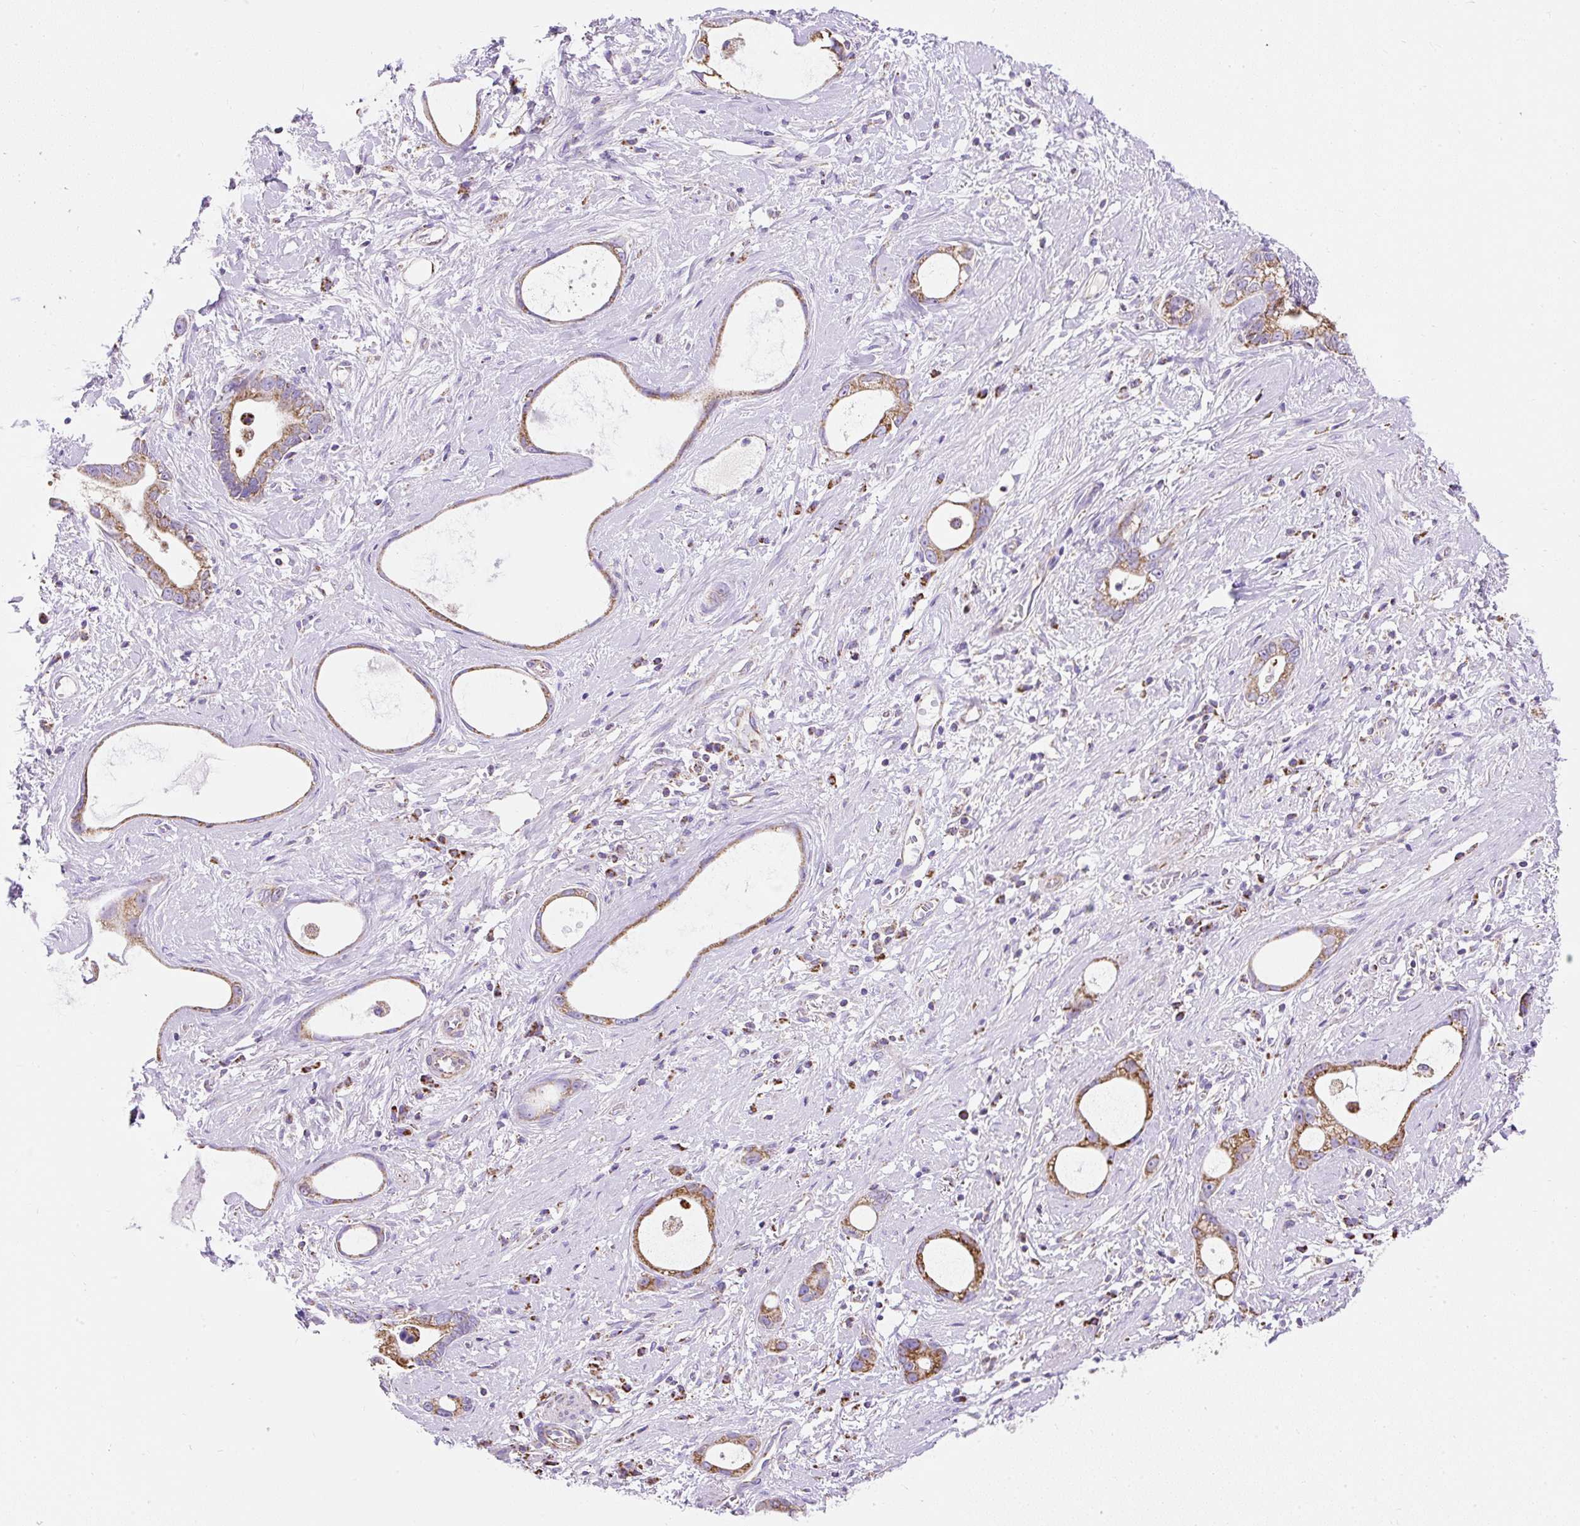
{"staining": {"intensity": "moderate", "quantity": ">75%", "location": "cytoplasmic/membranous"}, "tissue": "stomach cancer", "cell_type": "Tumor cells", "image_type": "cancer", "snomed": [{"axis": "morphology", "description": "Adenocarcinoma, NOS"}, {"axis": "topography", "description": "Stomach"}], "caption": "Approximately >75% of tumor cells in human stomach cancer show moderate cytoplasmic/membranous protein expression as visualized by brown immunohistochemical staining.", "gene": "DAAM2", "patient": {"sex": "male", "age": 55}}